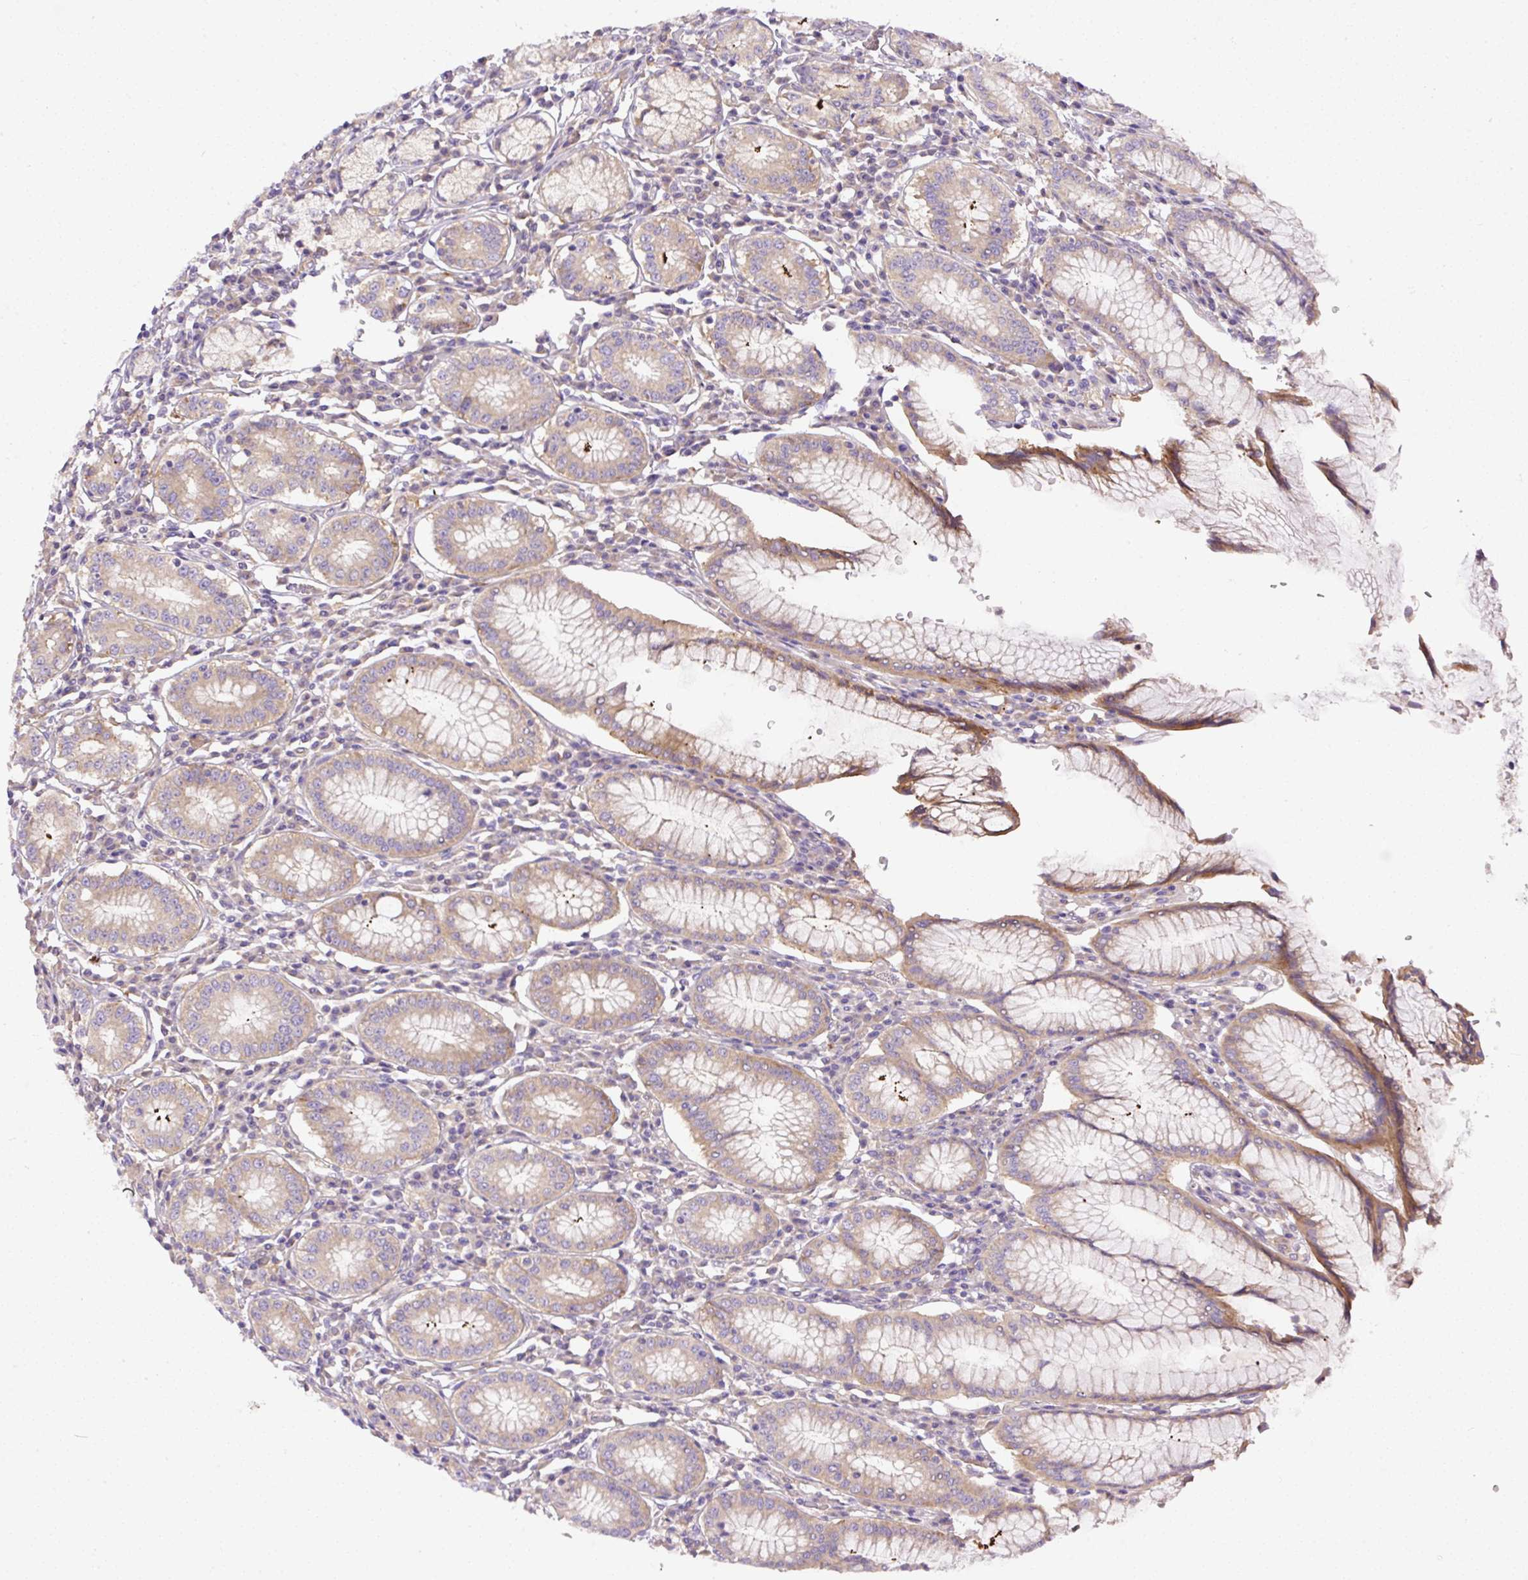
{"staining": {"intensity": "moderate", "quantity": ">75%", "location": "cytoplasmic/membranous"}, "tissue": "stomach", "cell_type": "Glandular cells", "image_type": "normal", "snomed": [{"axis": "morphology", "description": "Normal tissue, NOS"}, {"axis": "topography", "description": "Stomach"}], "caption": "A micrograph of human stomach stained for a protein exhibits moderate cytoplasmic/membranous brown staining in glandular cells. The protein of interest is shown in brown color, while the nuclei are stained blue.", "gene": "DAPK1", "patient": {"sex": "male", "age": 55}}